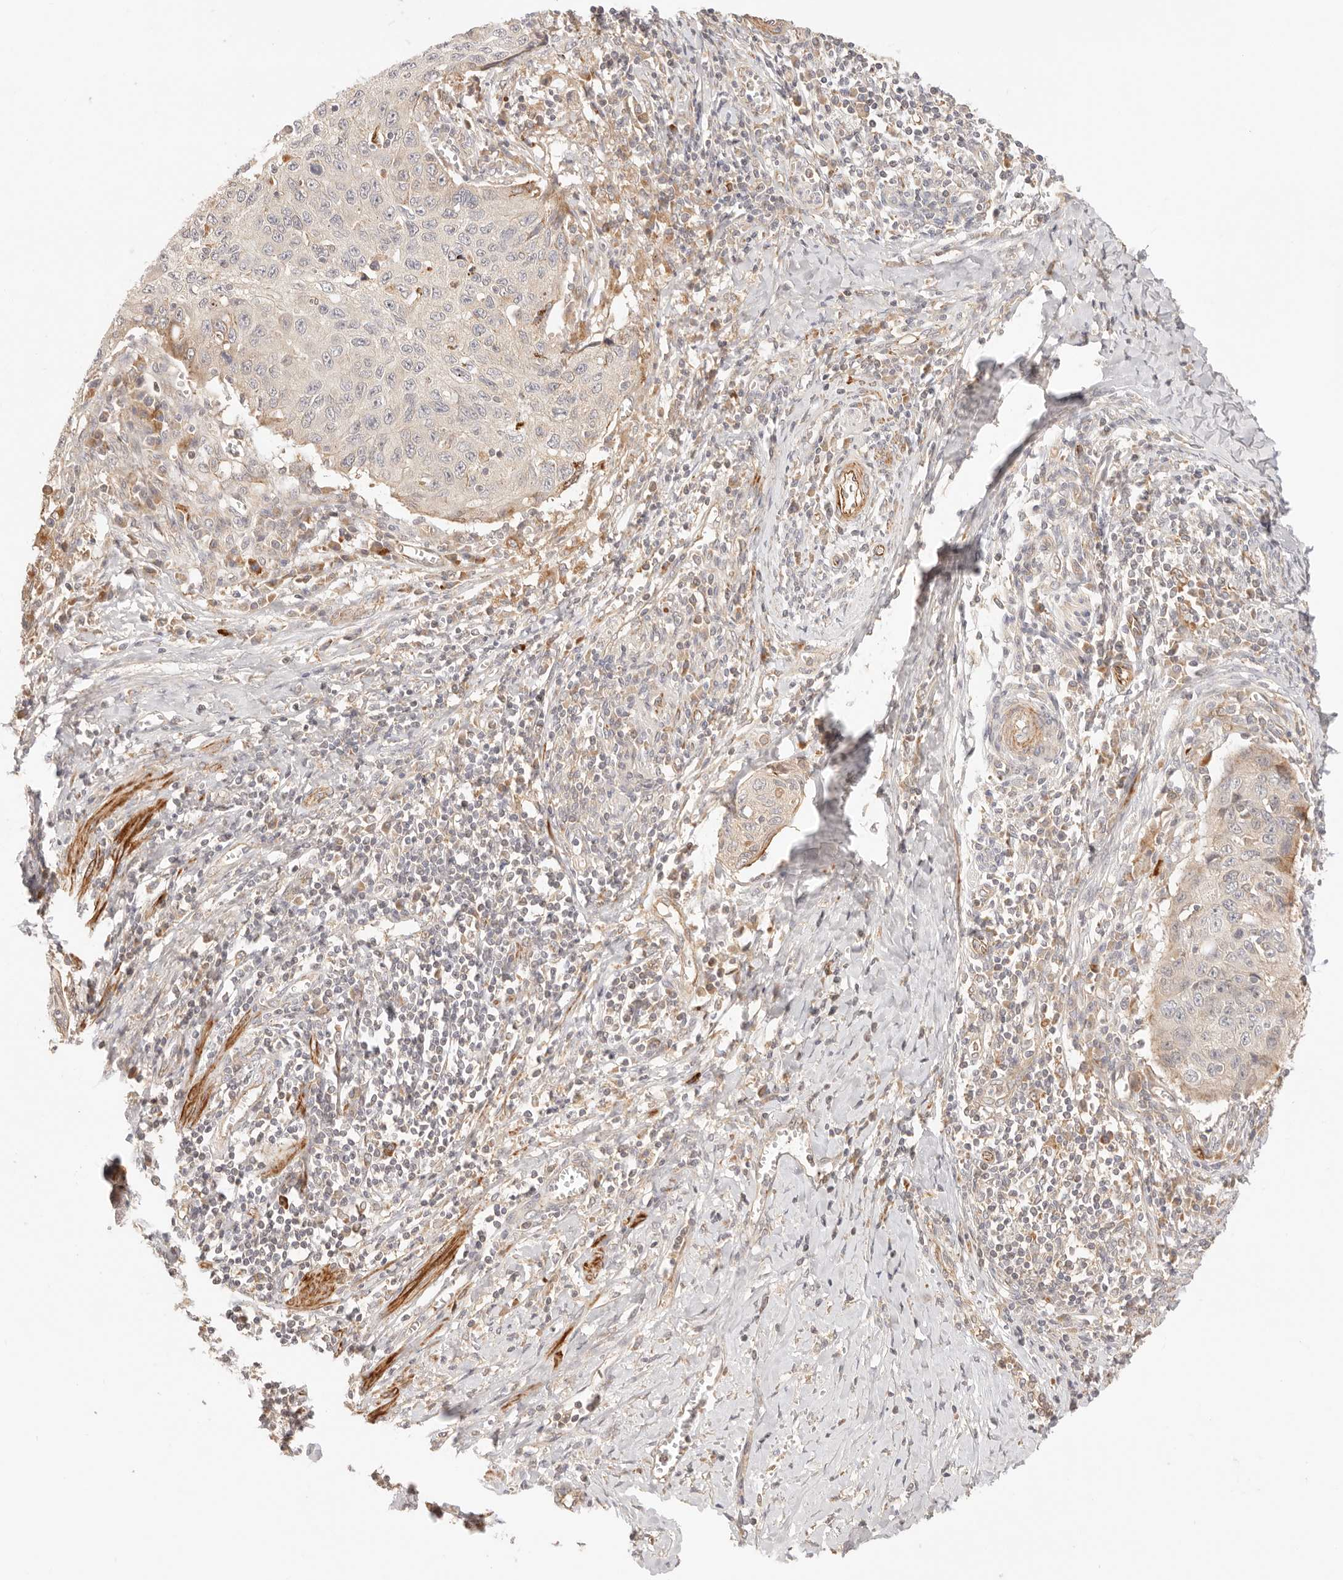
{"staining": {"intensity": "weak", "quantity": "<25%", "location": "cytoplasmic/membranous"}, "tissue": "cervical cancer", "cell_type": "Tumor cells", "image_type": "cancer", "snomed": [{"axis": "morphology", "description": "Squamous cell carcinoma, NOS"}, {"axis": "topography", "description": "Cervix"}], "caption": "Tumor cells are negative for protein expression in human cervical squamous cell carcinoma. (Immunohistochemistry (ihc), brightfield microscopy, high magnification).", "gene": "IL1R2", "patient": {"sex": "female", "age": 53}}